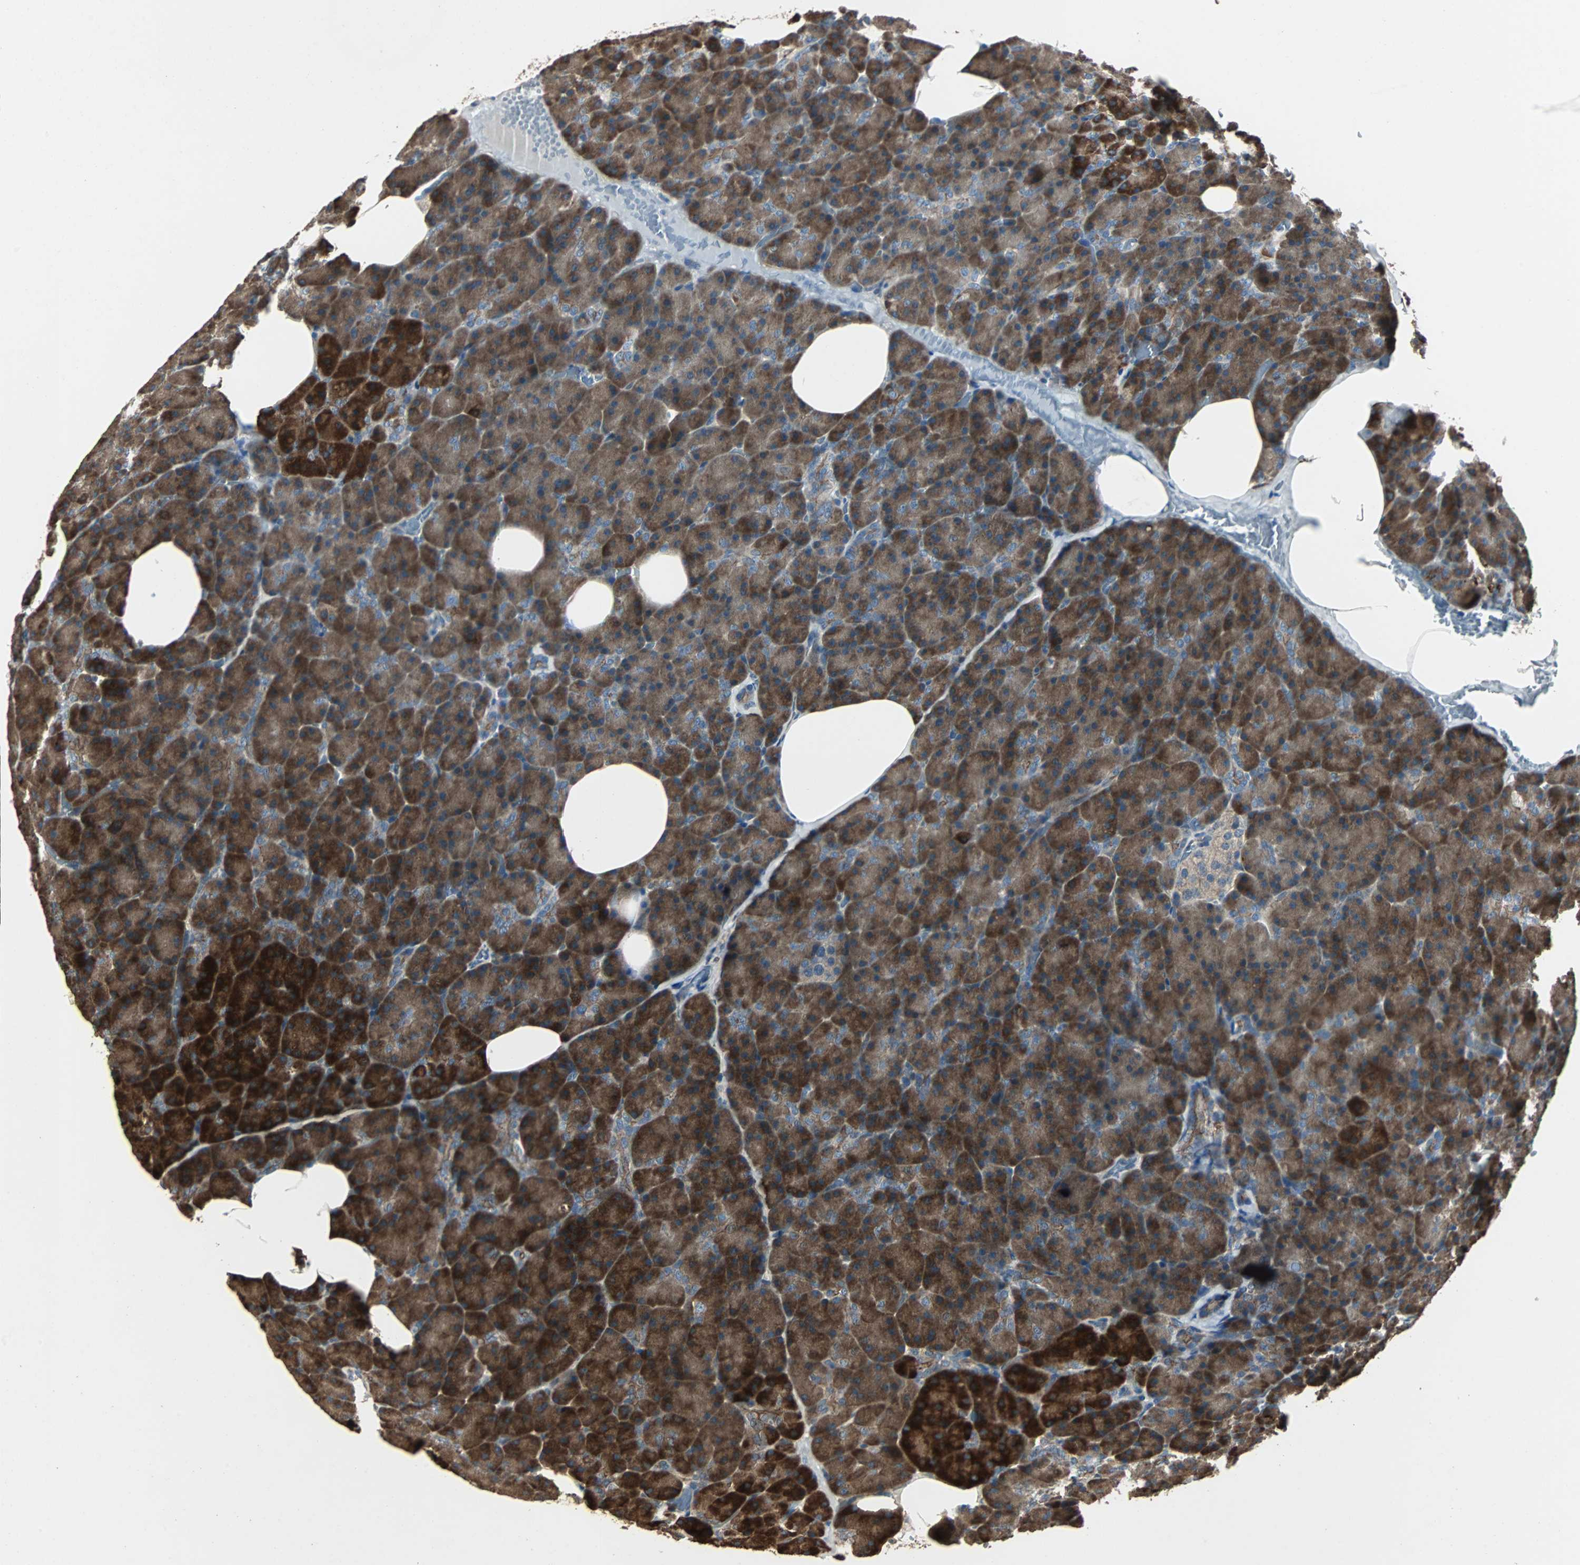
{"staining": {"intensity": "strong", "quantity": ">75%", "location": "cytoplasmic/membranous"}, "tissue": "pancreas", "cell_type": "Exocrine glandular cells", "image_type": "normal", "snomed": [{"axis": "morphology", "description": "Normal tissue, NOS"}, {"axis": "topography", "description": "Pancreas"}], "caption": "Strong cytoplasmic/membranous expression is seen in approximately >75% of exocrine glandular cells in normal pancreas. (brown staining indicates protein expression, while blue staining denotes nuclei).", "gene": "CHP1", "patient": {"sex": "female", "age": 35}}